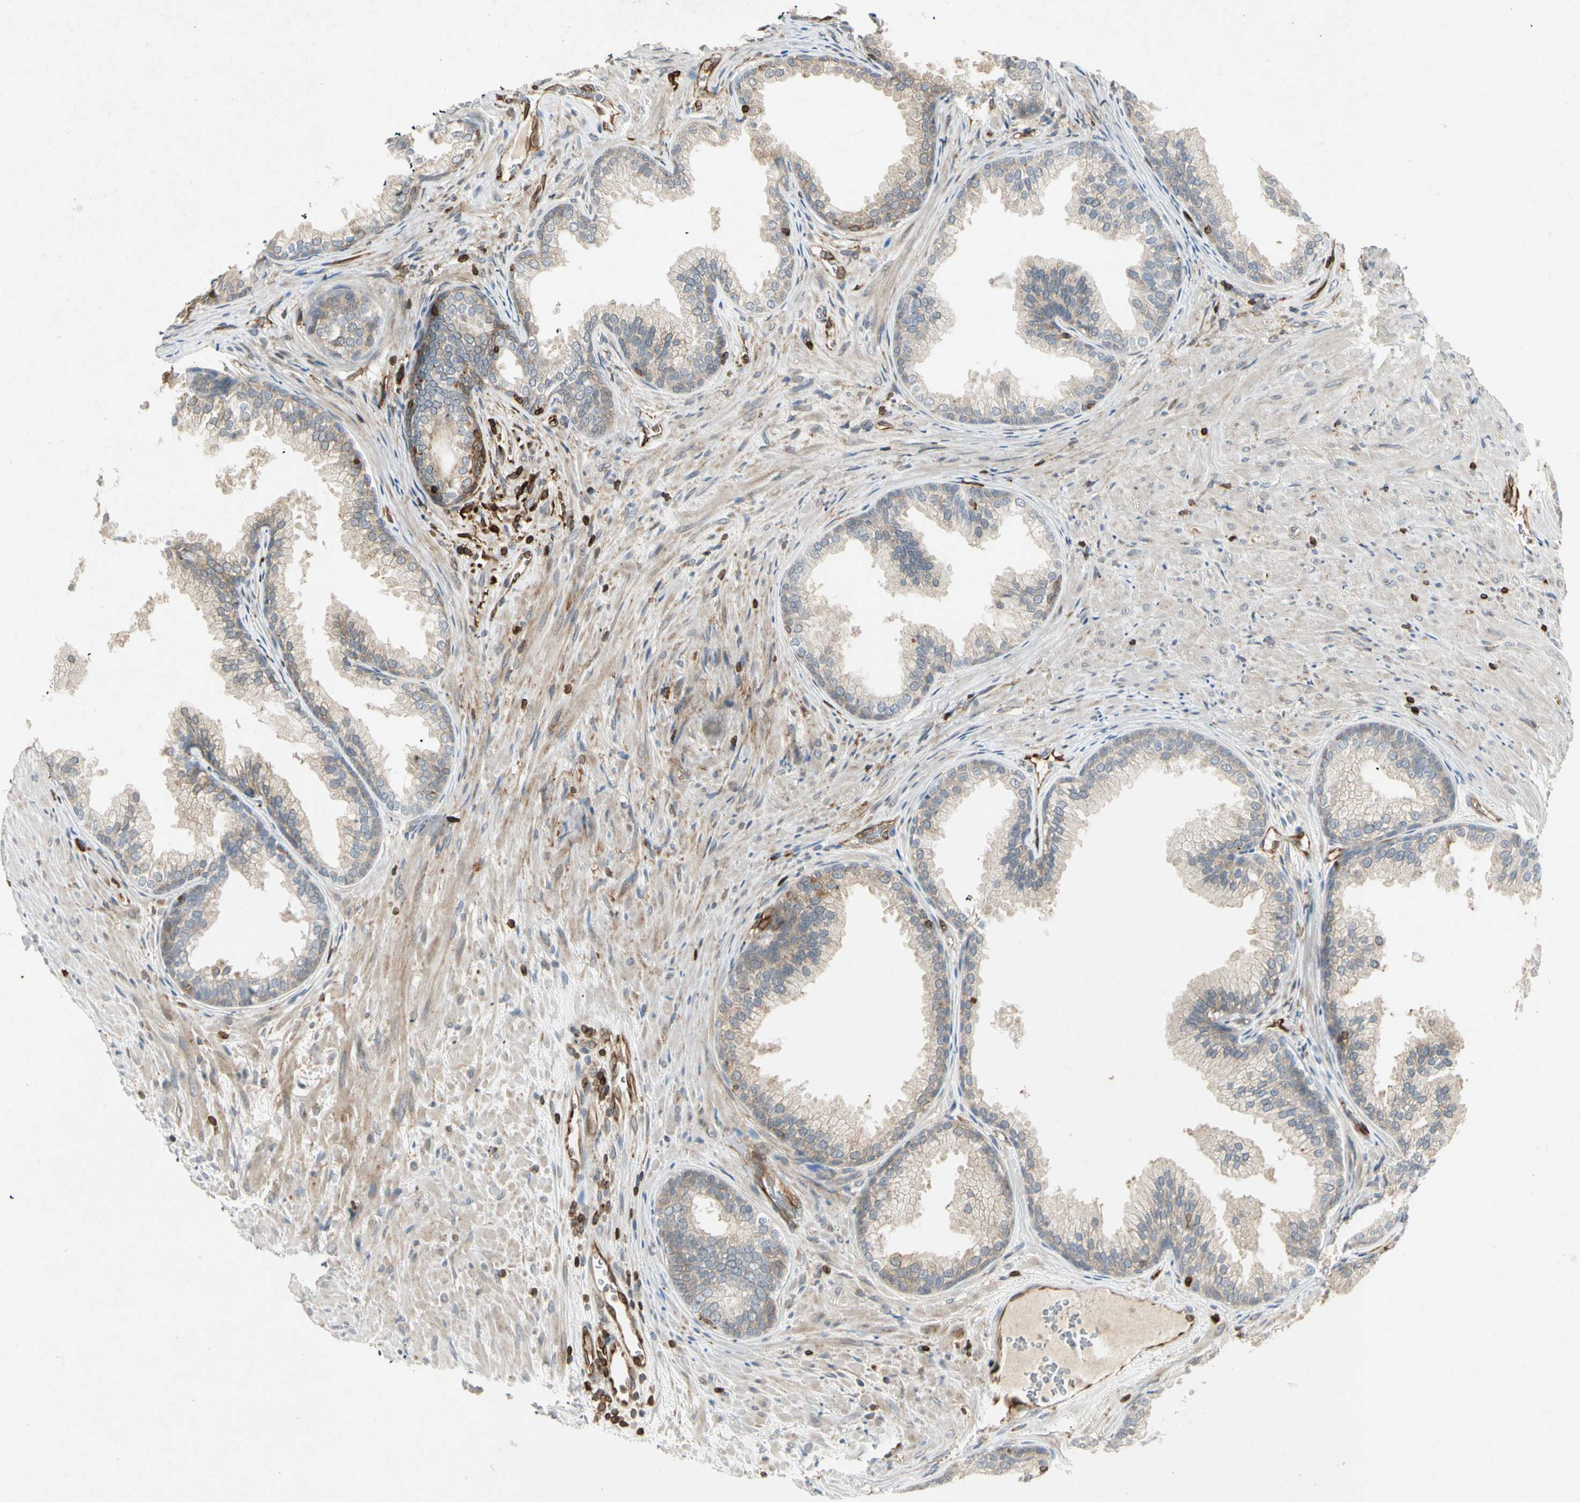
{"staining": {"intensity": "moderate", "quantity": "25%-75%", "location": "cytoplasmic/membranous"}, "tissue": "prostate", "cell_type": "Glandular cells", "image_type": "normal", "snomed": [{"axis": "morphology", "description": "Normal tissue, NOS"}, {"axis": "topography", "description": "Prostate"}], "caption": "Prostate stained for a protein (brown) exhibits moderate cytoplasmic/membranous positive positivity in about 25%-75% of glandular cells.", "gene": "TAPBP", "patient": {"sex": "male", "age": 76}}